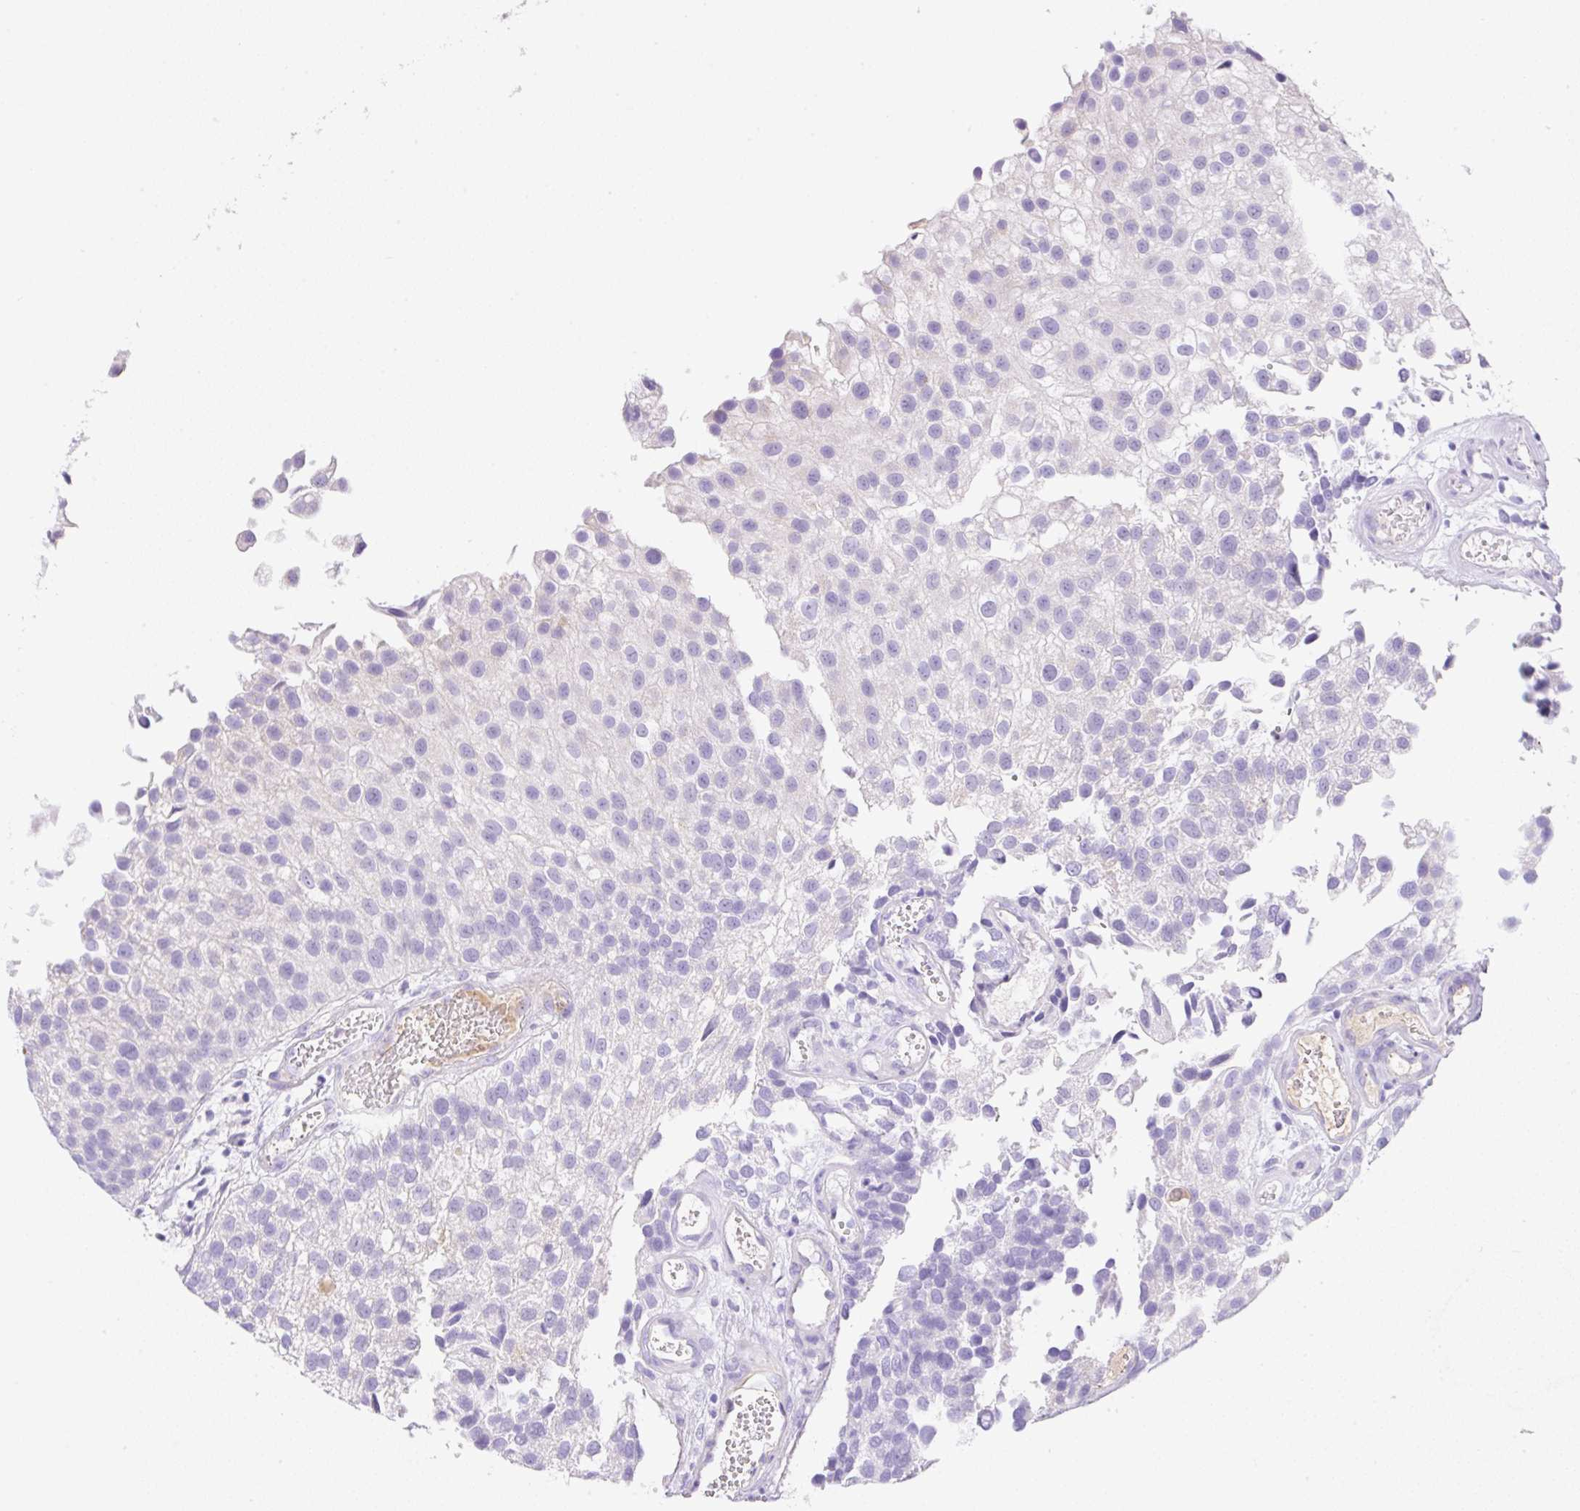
{"staining": {"intensity": "negative", "quantity": "none", "location": "none"}, "tissue": "urothelial cancer", "cell_type": "Tumor cells", "image_type": "cancer", "snomed": [{"axis": "morphology", "description": "Urothelial carcinoma, NOS"}, {"axis": "topography", "description": "Urinary bladder"}], "caption": "A micrograph of transitional cell carcinoma stained for a protein shows no brown staining in tumor cells.", "gene": "TDRD15", "patient": {"sex": "male", "age": 87}}